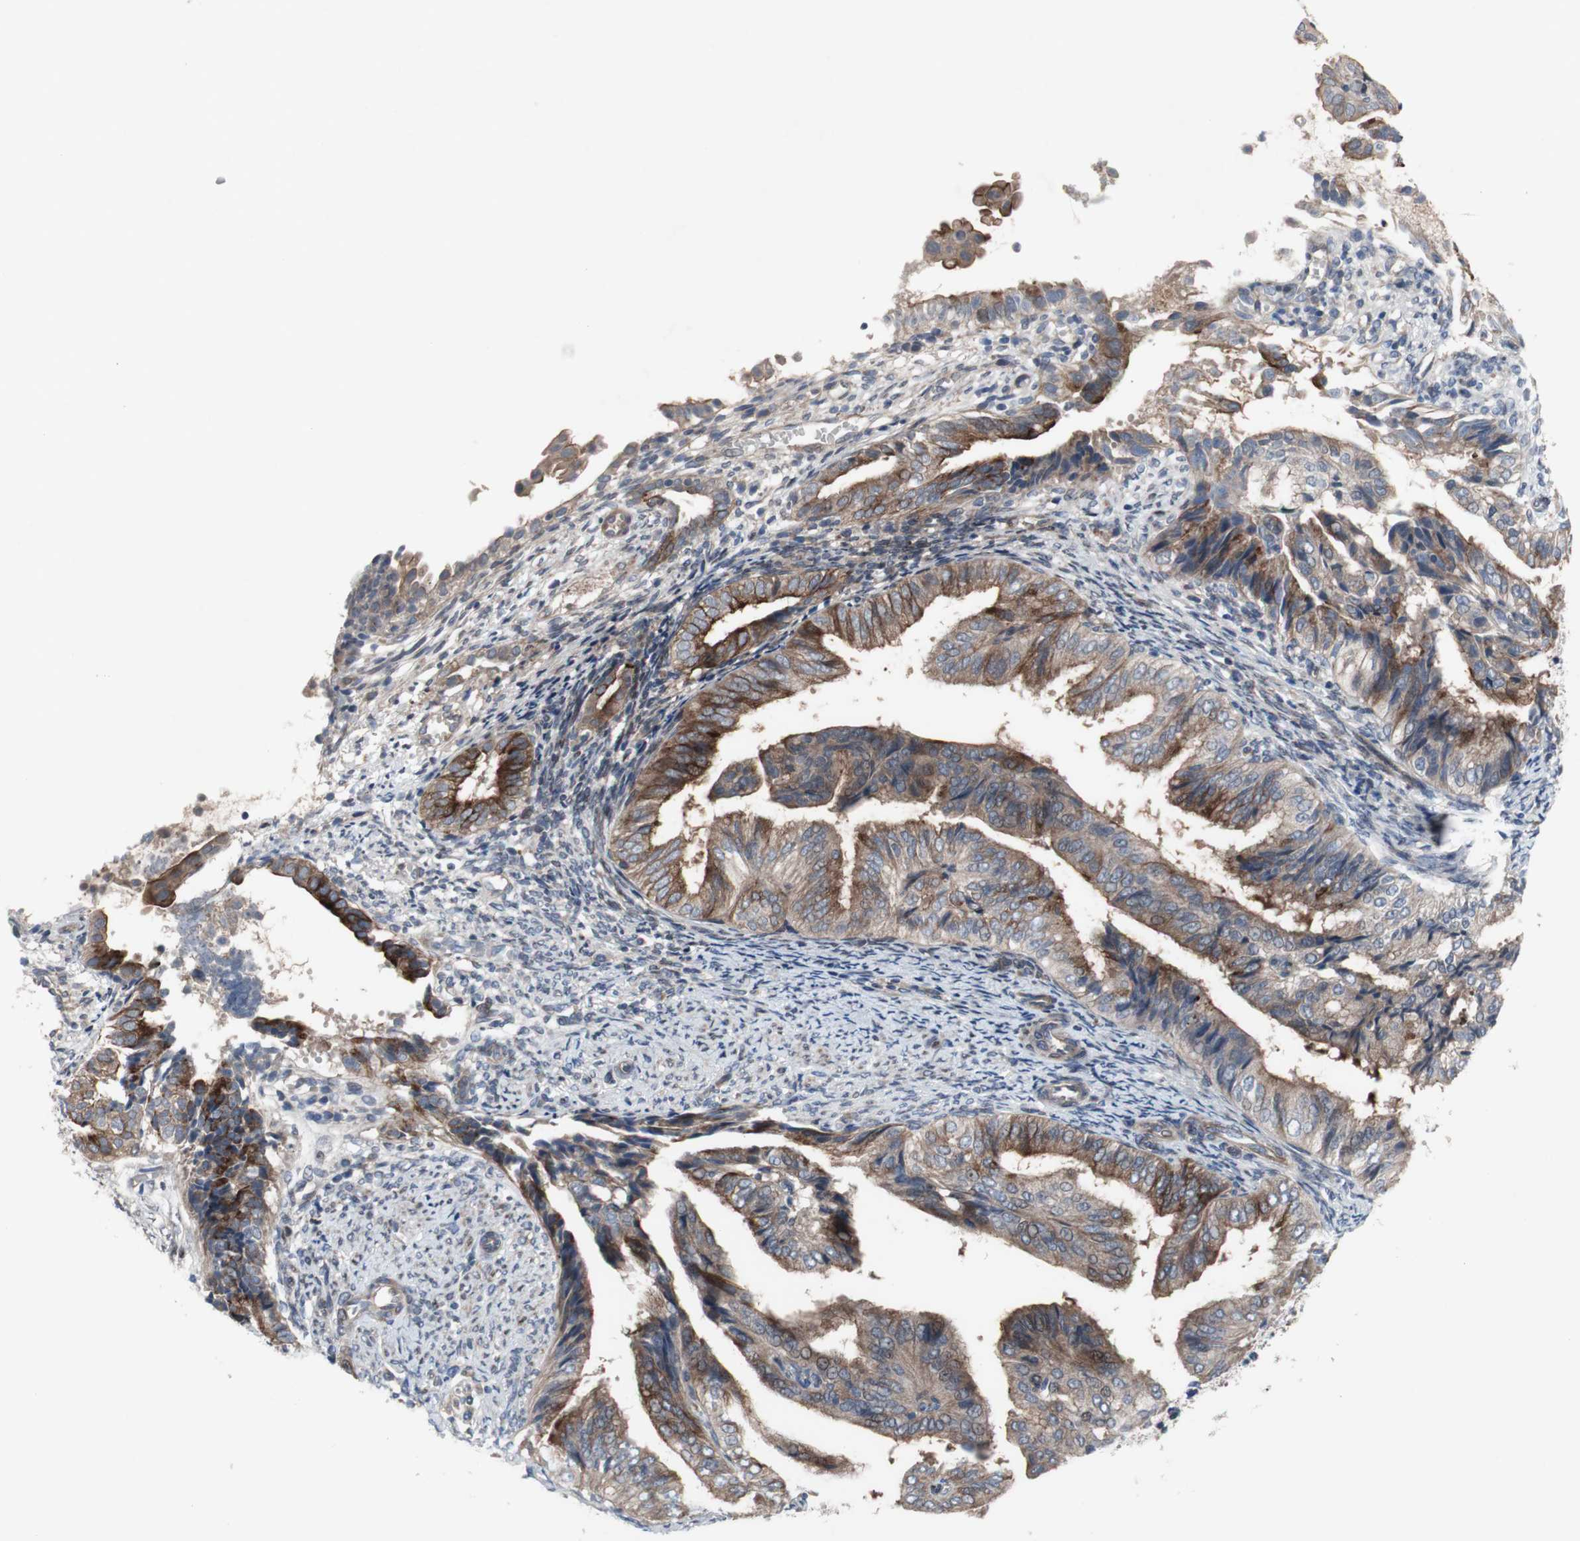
{"staining": {"intensity": "moderate", "quantity": ">75%", "location": "cytoplasmic/membranous"}, "tissue": "endometrial cancer", "cell_type": "Tumor cells", "image_type": "cancer", "snomed": [{"axis": "morphology", "description": "Adenocarcinoma, NOS"}, {"axis": "topography", "description": "Endometrium"}], "caption": "Moderate cytoplasmic/membranous expression for a protein is identified in about >75% of tumor cells of endometrial cancer using immunohistochemistry (IHC).", "gene": "OAZ1", "patient": {"sex": "female", "age": 58}}